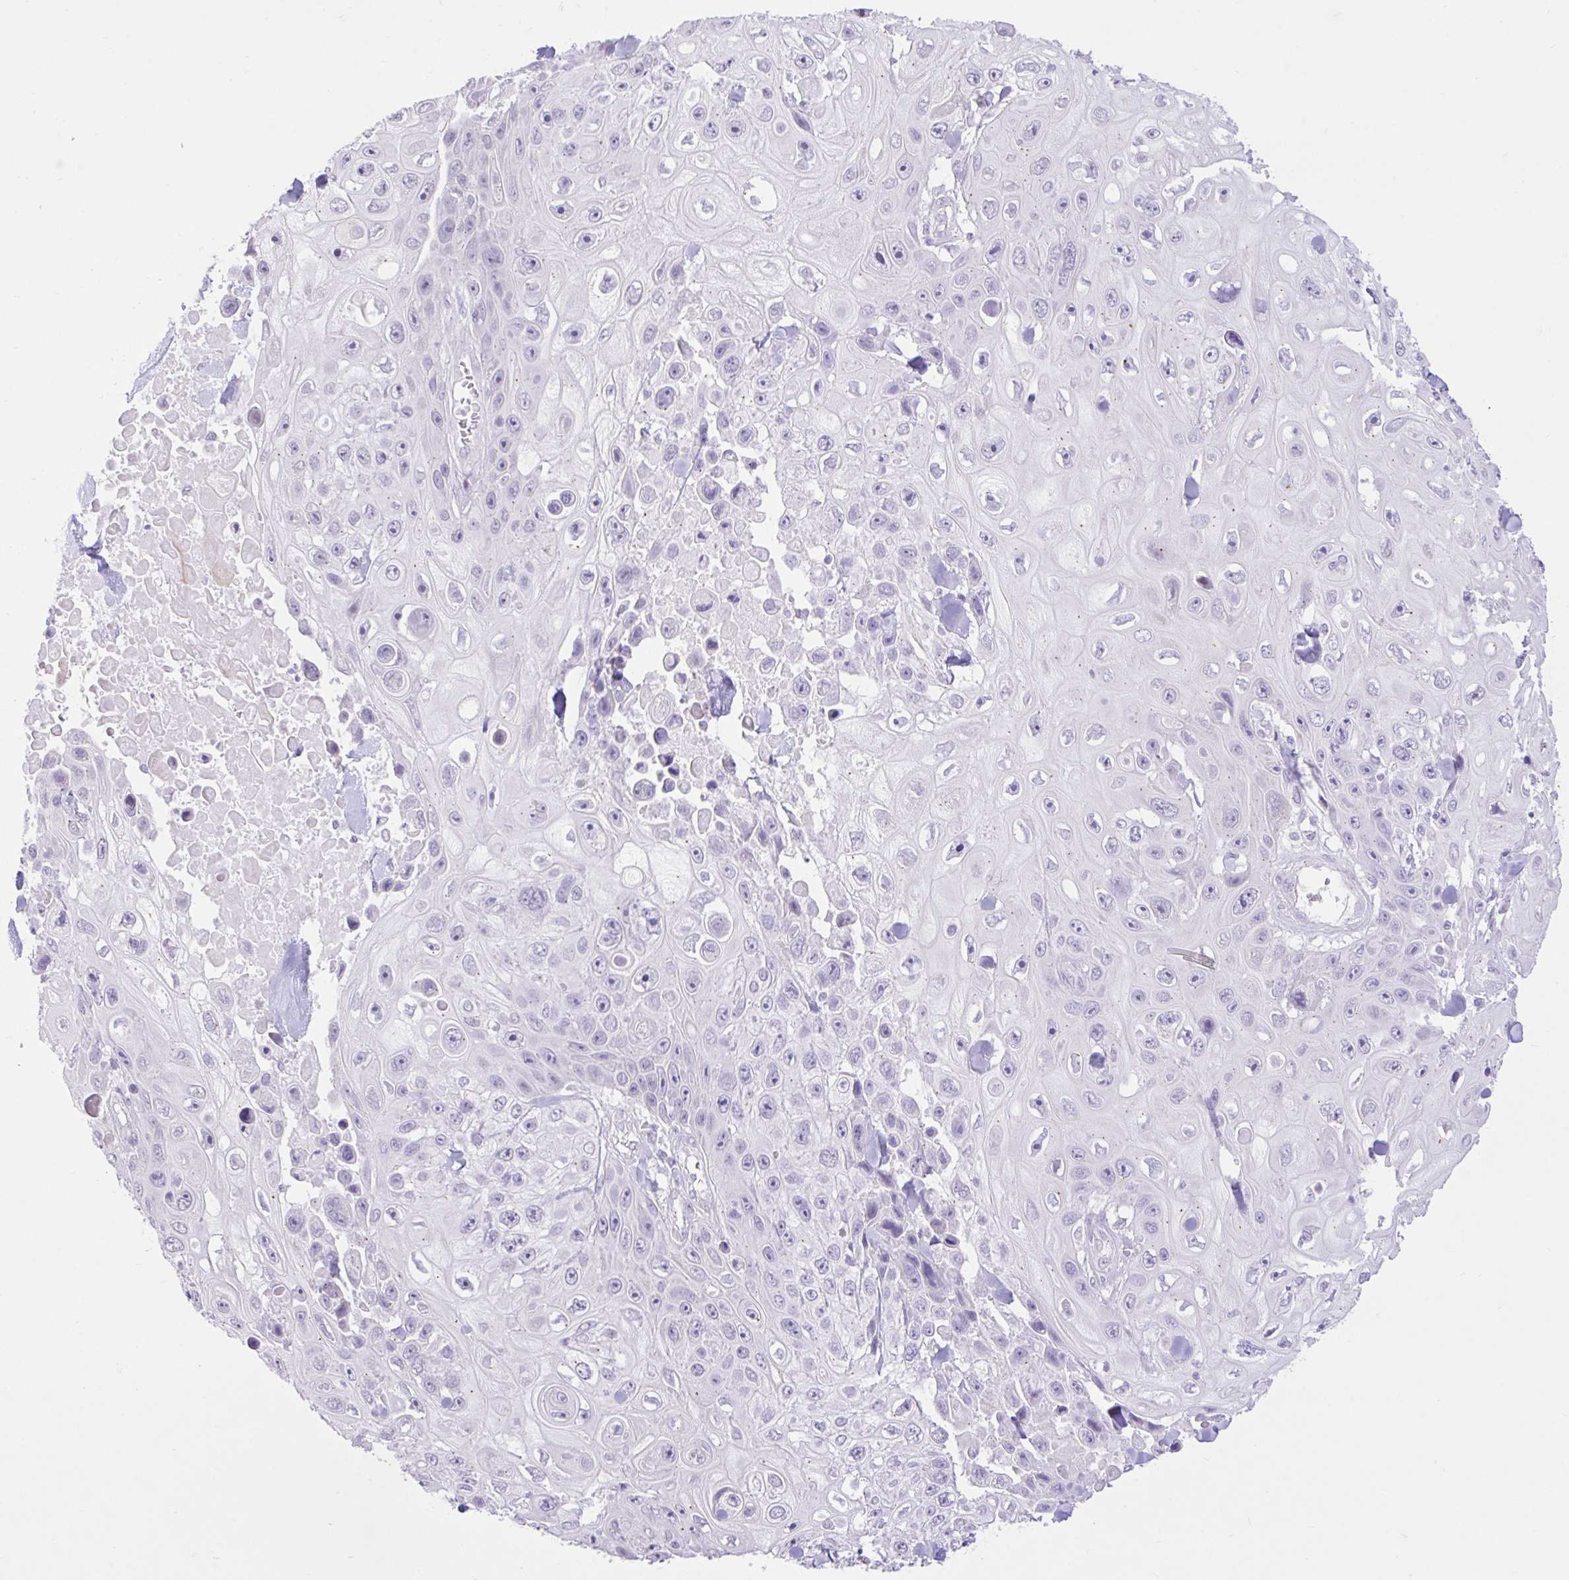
{"staining": {"intensity": "negative", "quantity": "none", "location": "none"}, "tissue": "skin cancer", "cell_type": "Tumor cells", "image_type": "cancer", "snomed": [{"axis": "morphology", "description": "Squamous cell carcinoma, NOS"}, {"axis": "topography", "description": "Skin"}], "caption": "Immunohistochemical staining of human squamous cell carcinoma (skin) exhibits no significant staining in tumor cells.", "gene": "REEP1", "patient": {"sex": "male", "age": 82}}